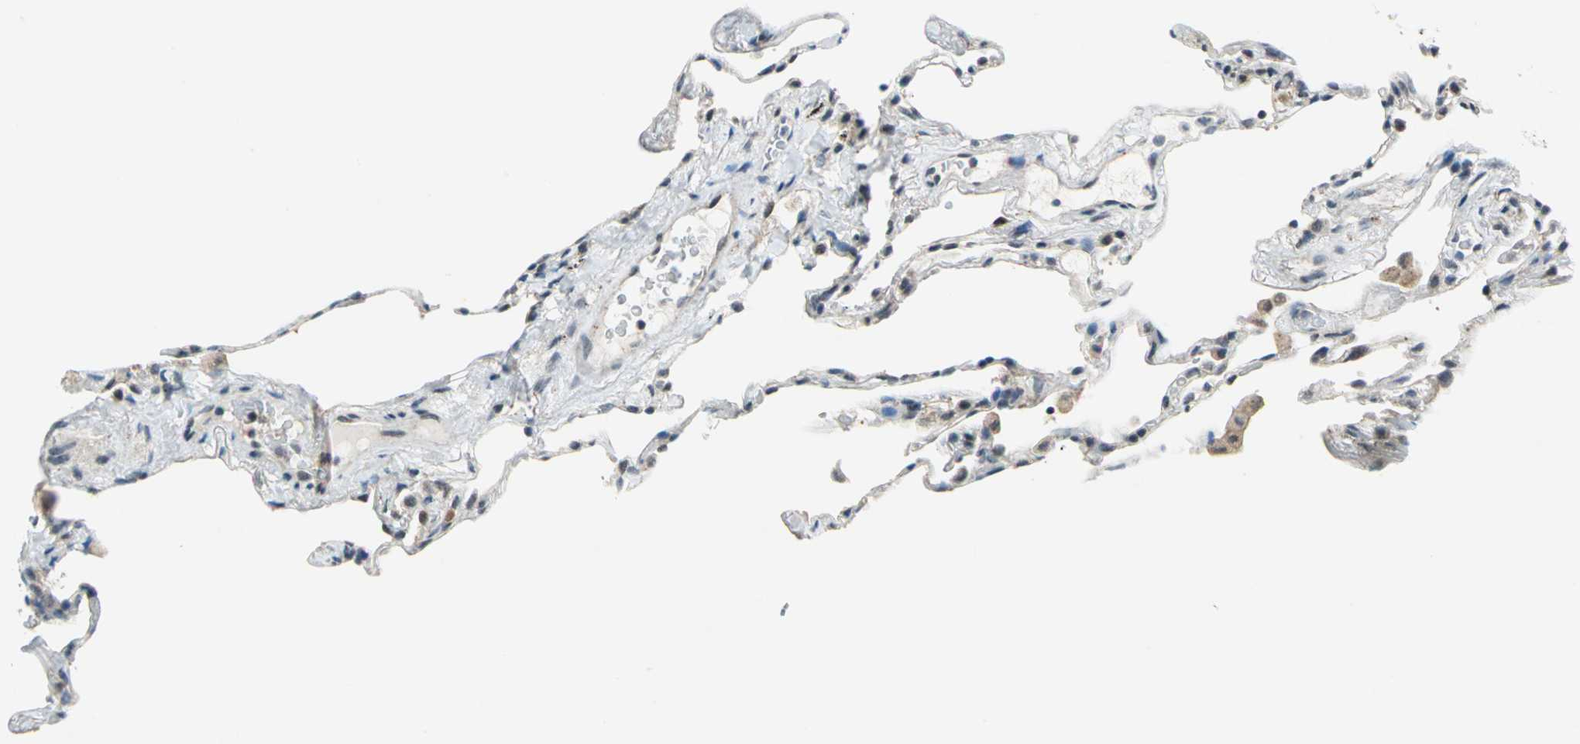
{"staining": {"intensity": "negative", "quantity": "none", "location": "none"}, "tissue": "lung", "cell_type": "Alveolar cells", "image_type": "normal", "snomed": [{"axis": "morphology", "description": "Normal tissue, NOS"}, {"axis": "topography", "description": "Lung"}], "caption": "Immunohistochemistry of benign human lung demonstrates no expression in alveolar cells.", "gene": "PIN1", "patient": {"sex": "male", "age": 59}}